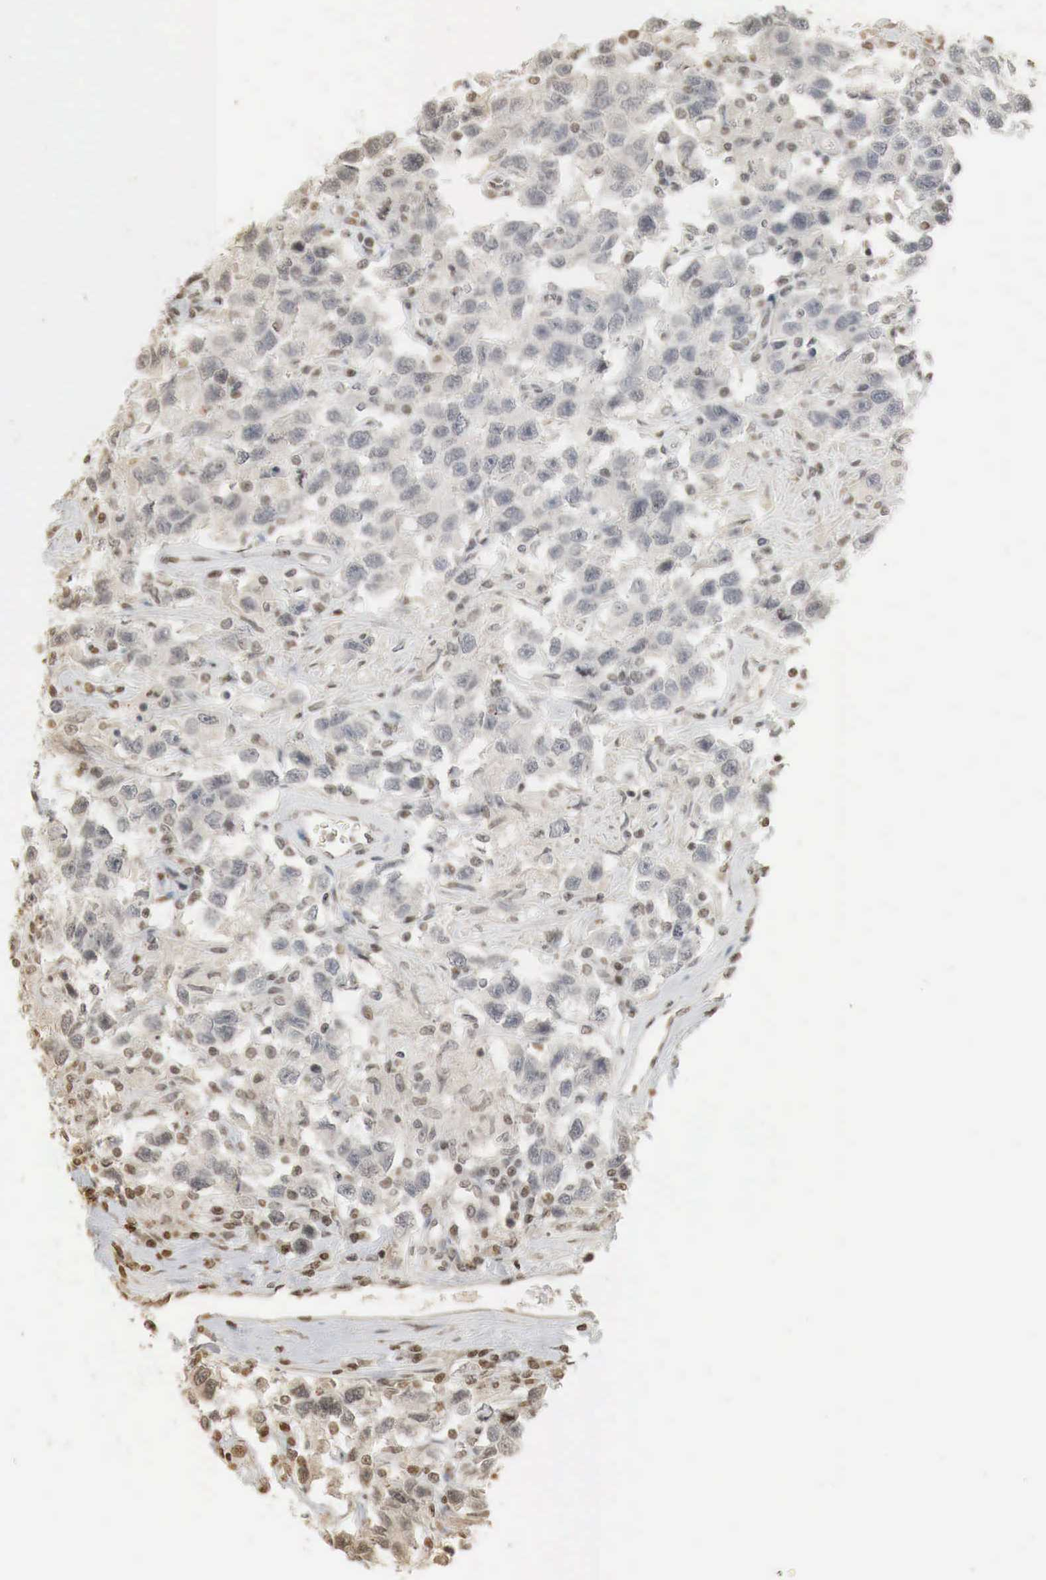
{"staining": {"intensity": "weak", "quantity": "<25%", "location": "cytoplasmic/membranous,nuclear"}, "tissue": "testis cancer", "cell_type": "Tumor cells", "image_type": "cancer", "snomed": [{"axis": "morphology", "description": "Seminoma, NOS"}, {"axis": "topography", "description": "Testis"}], "caption": "Human testis cancer (seminoma) stained for a protein using IHC exhibits no expression in tumor cells.", "gene": "ERBB4", "patient": {"sex": "male", "age": 41}}